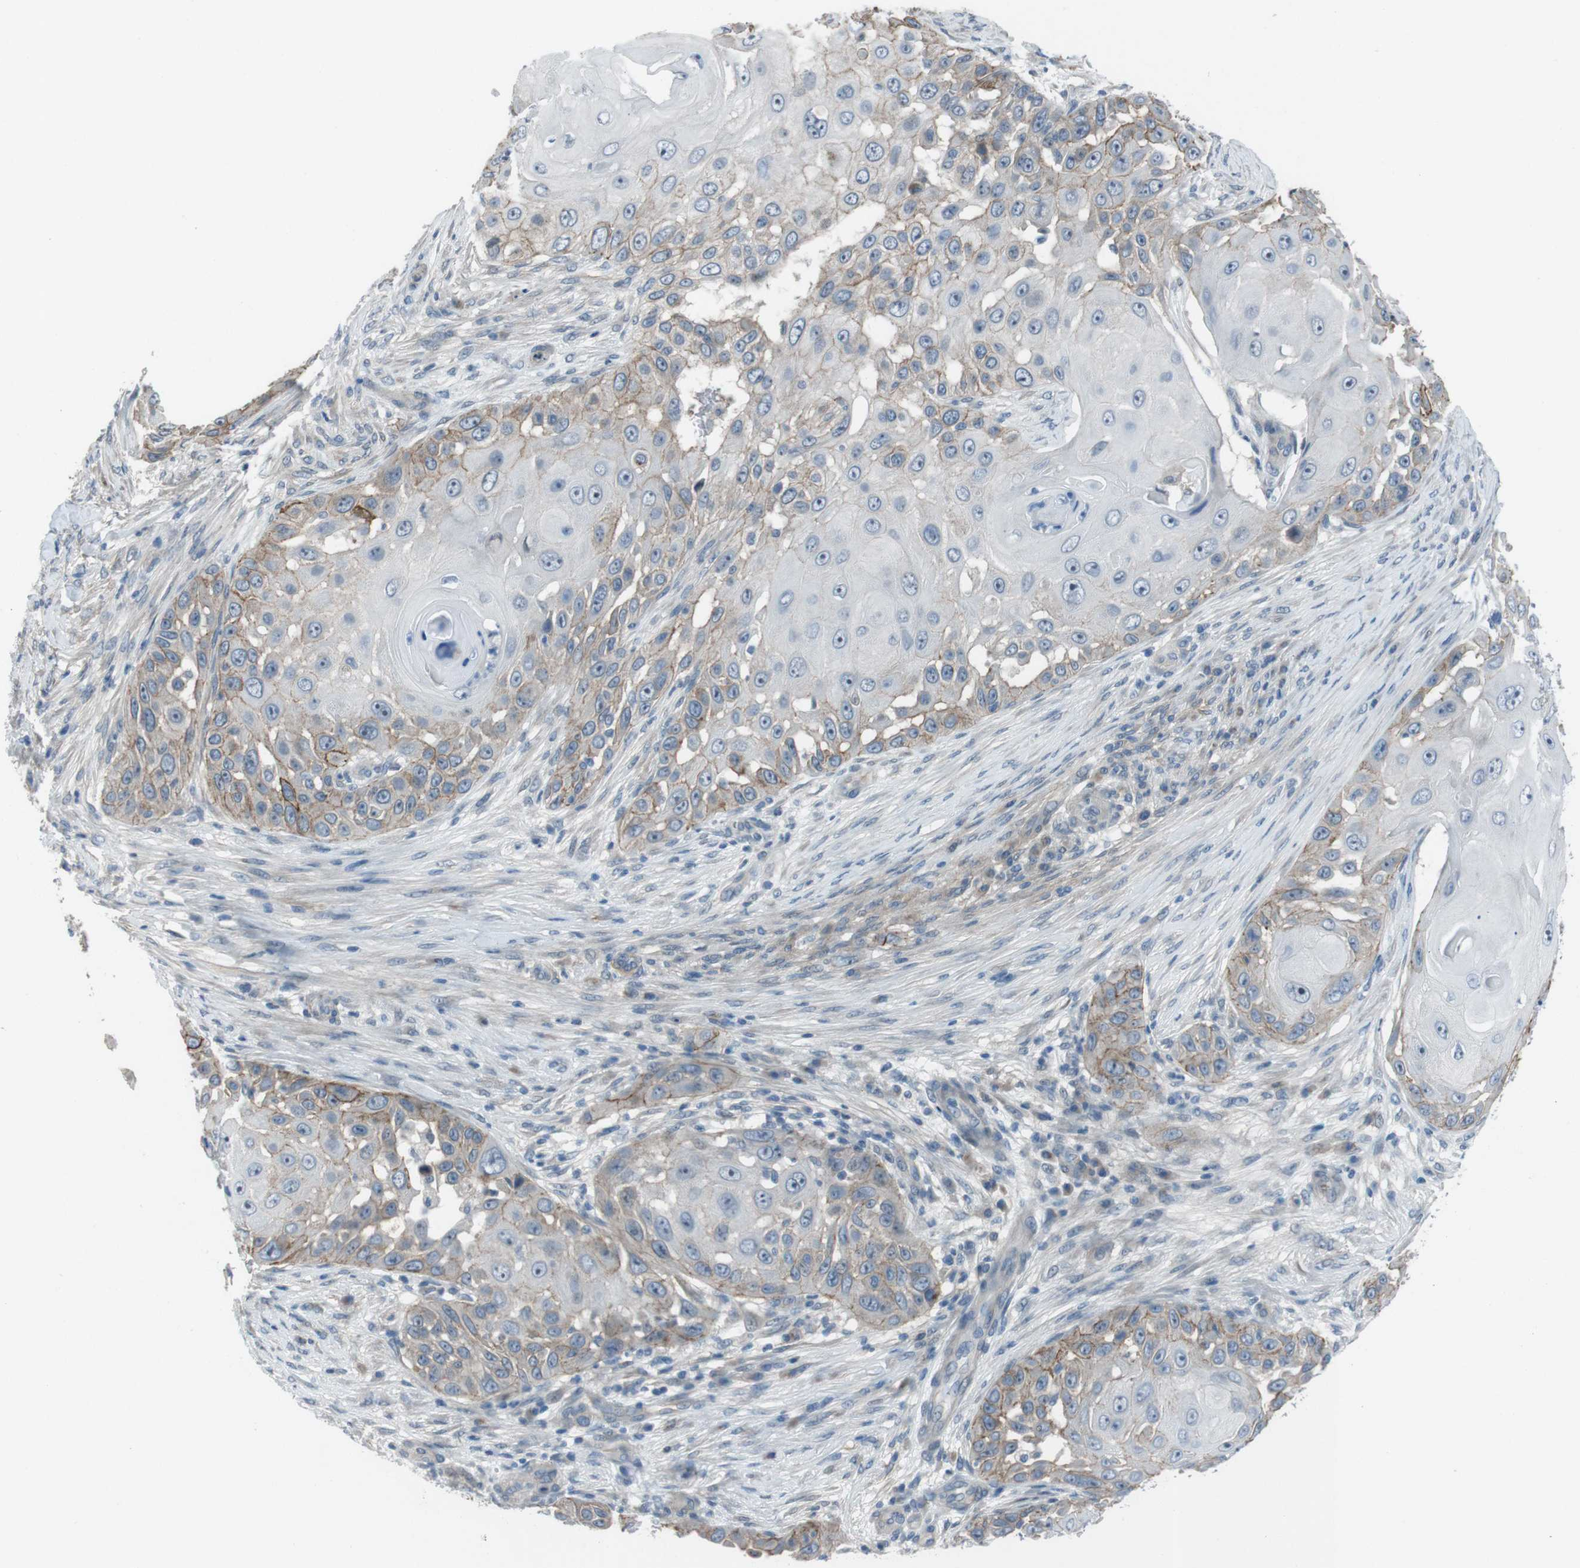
{"staining": {"intensity": "moderate", "quantity": "25%-75%", "location": "cytoplasmic/membranous"}, "tissue": "skin cancer", "cell_type": "Tumor cells", "image_type": "cancer", "snomed": [{"axis": "morphology", "description": "Squamous cell carcinoma, NOS"}, {"axis": "topography", "description": "Skin"}], "caption": "This micrograph reveals immunohistochemistry (IHC) staining of human skin cancer, with medium moderate cytoplasmic/membranous staining in about 25%-75% of tumor cells.", "gene": "ANK2", "patient": {"sex": "female", "age": 44}}